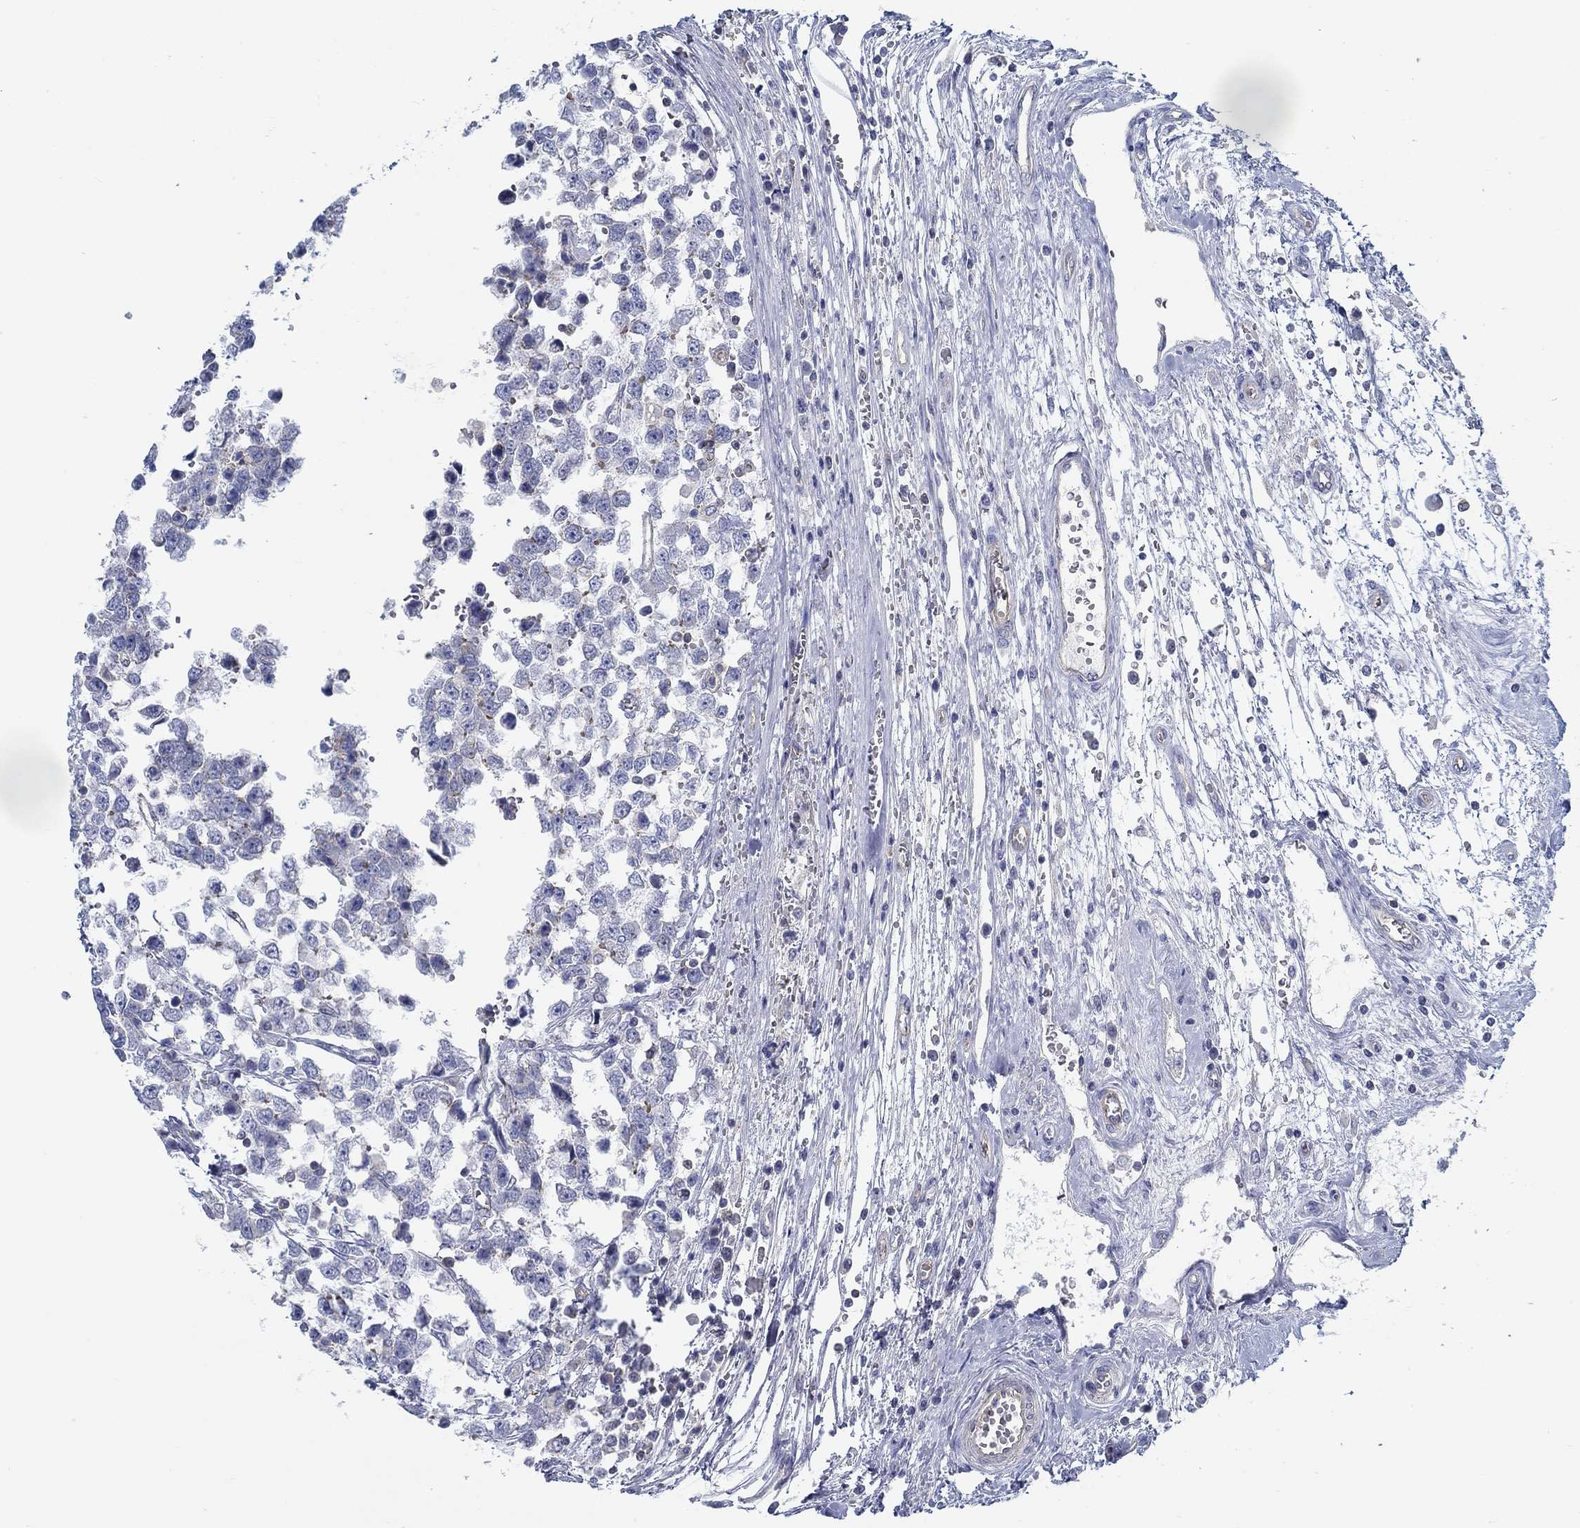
{"staining": {"intensity": "negative", "quantity": "none", "location": "none"}, "tissue": "testis cancer", "cell_type": "Tumor cells", "image_type": "cancer", "snomed": [{"axis": "morphology", "description": "Normal tissue, NOS"}, {"axis": "morphology", "description": "Seminoma, NOS"}, {"axis": "topography", "description": "Testis"}, {"axis": "topography", "description": "Epididymis"}], "caption": "Testis seminoma was stained to show a protein in brown. There is no significant positivity in tumor cells.", "gene": "BBOF1", "patient": {"sex": "male", "age": 34}}